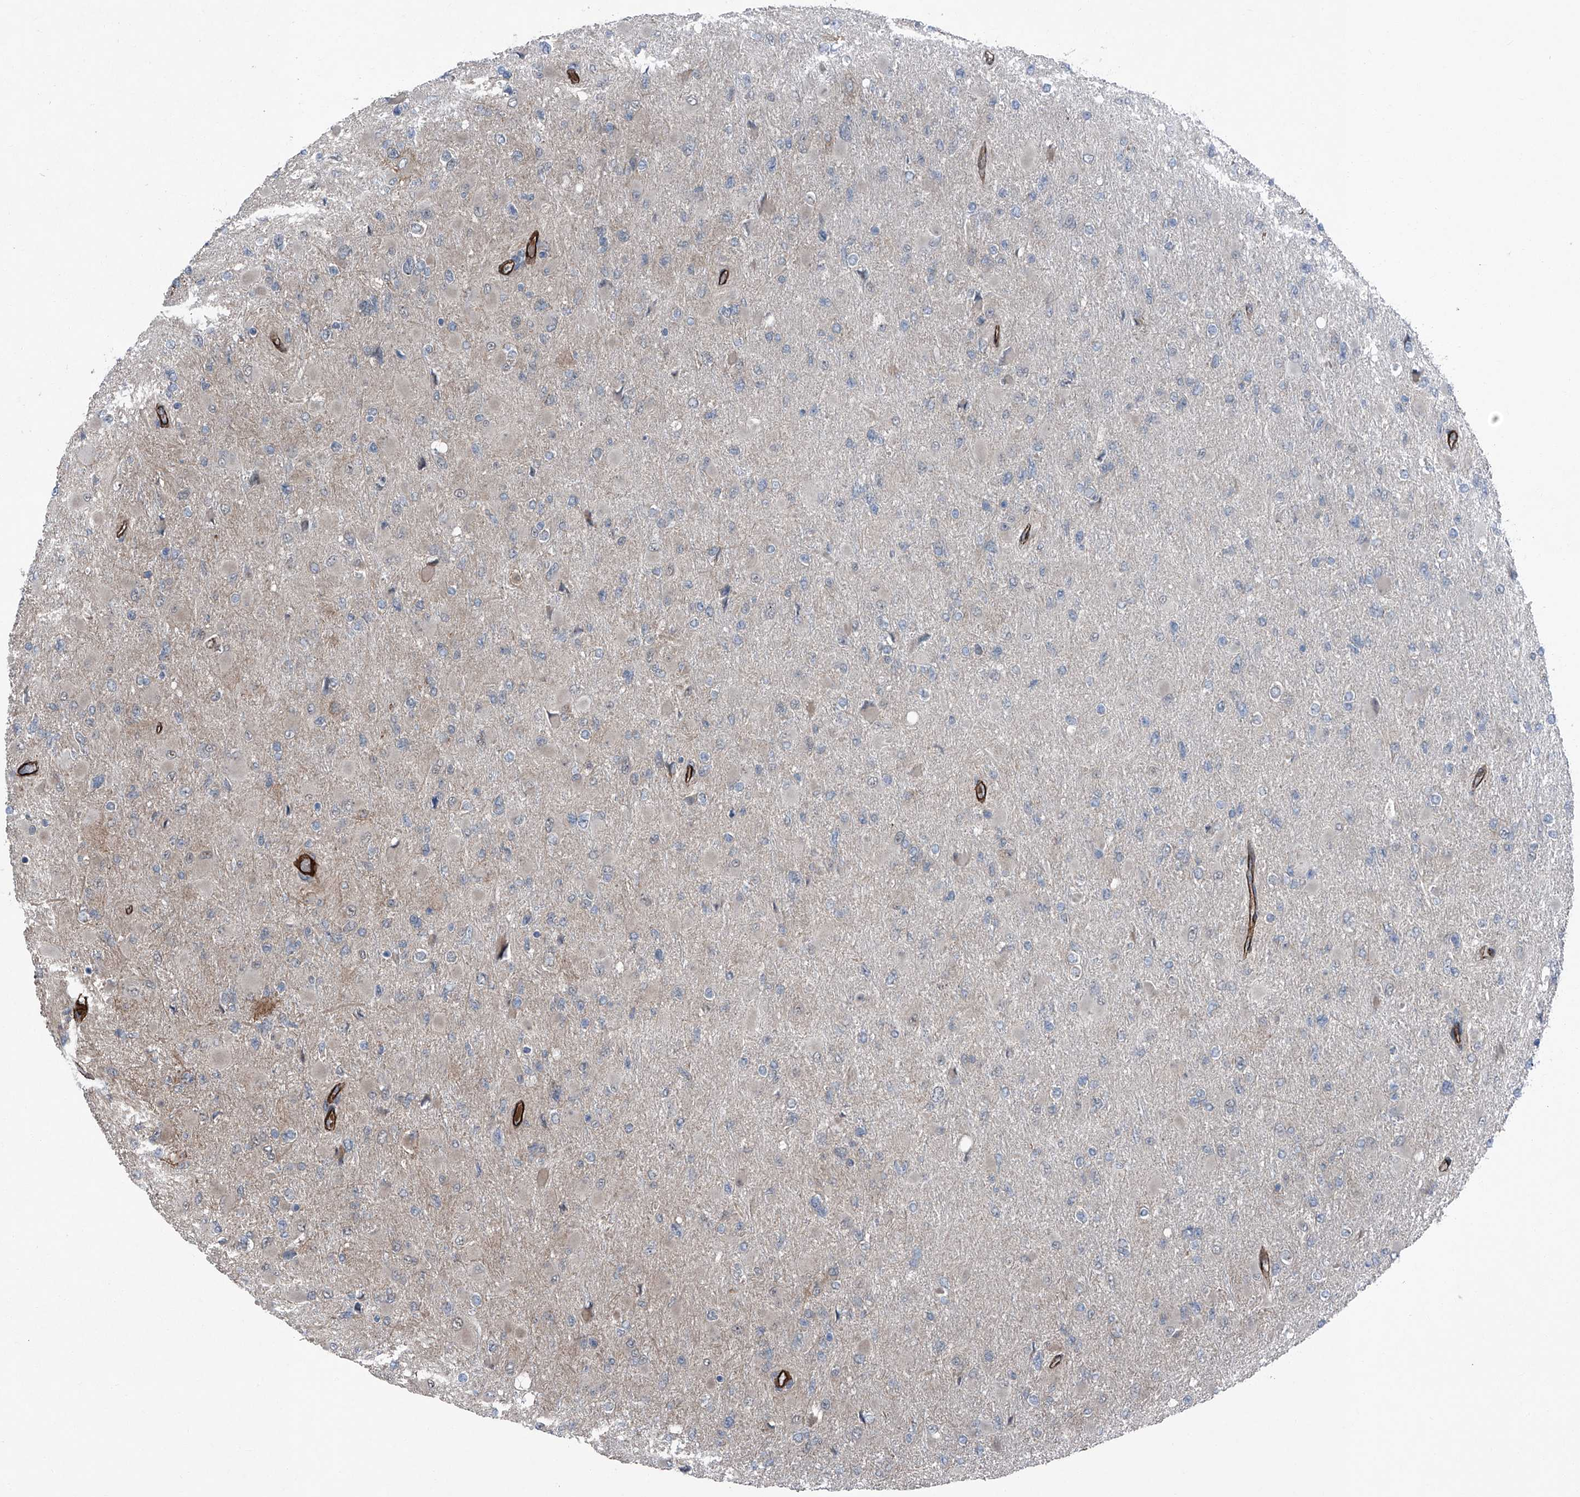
{"staining": {"intensity": "negative", "quantity": "none", "location": "none"}, "tissue": "glioma", "cell_type": "Tumor cells", "image_type": "cancer", "snomed": [{"axis": "morphology", "description": "Glioma, malignant, High grade"}, {"axis": "topography", "description": "Cerebral cortex"}], "caption": "Immunohistochemistry (IHC) image of neoplastic tissue: human glioma stained with DAB (3,3'-diaminobenzidine) exhibits no significant protein expression in tumor cells.", "gene": "COA7", "patient": {"sex": "female", "age": 36}}